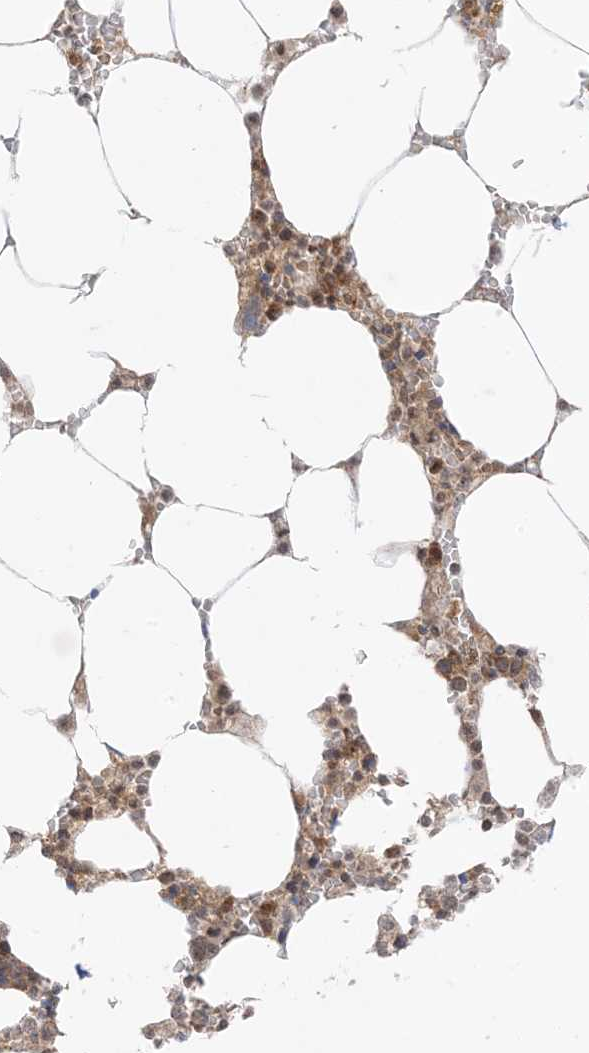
{"staining": {"intensity": "moderate", "quantity": "25%-75%", "location": "cytoplasmic/membranous"}, "tissue": "bone marrow", "cell_type": "Hematopoietic cells", "image_type": "normal", "snomed": [{"axis": "morphology", "description": "Normal tissue, NOS"}, {"axis": "topography", "description": "Bone marrow"}], "caption": "Immunohistochemistry (DAB (3,3'-diaminobenzidine)) staining of normal human bone marrow demonstrates moderate cytoplasmic/membranous protein staining in about 25%-75% of hematopoietic cells.", "gene": "PTPA", "patient": {"sex": "male", "age": 70}}